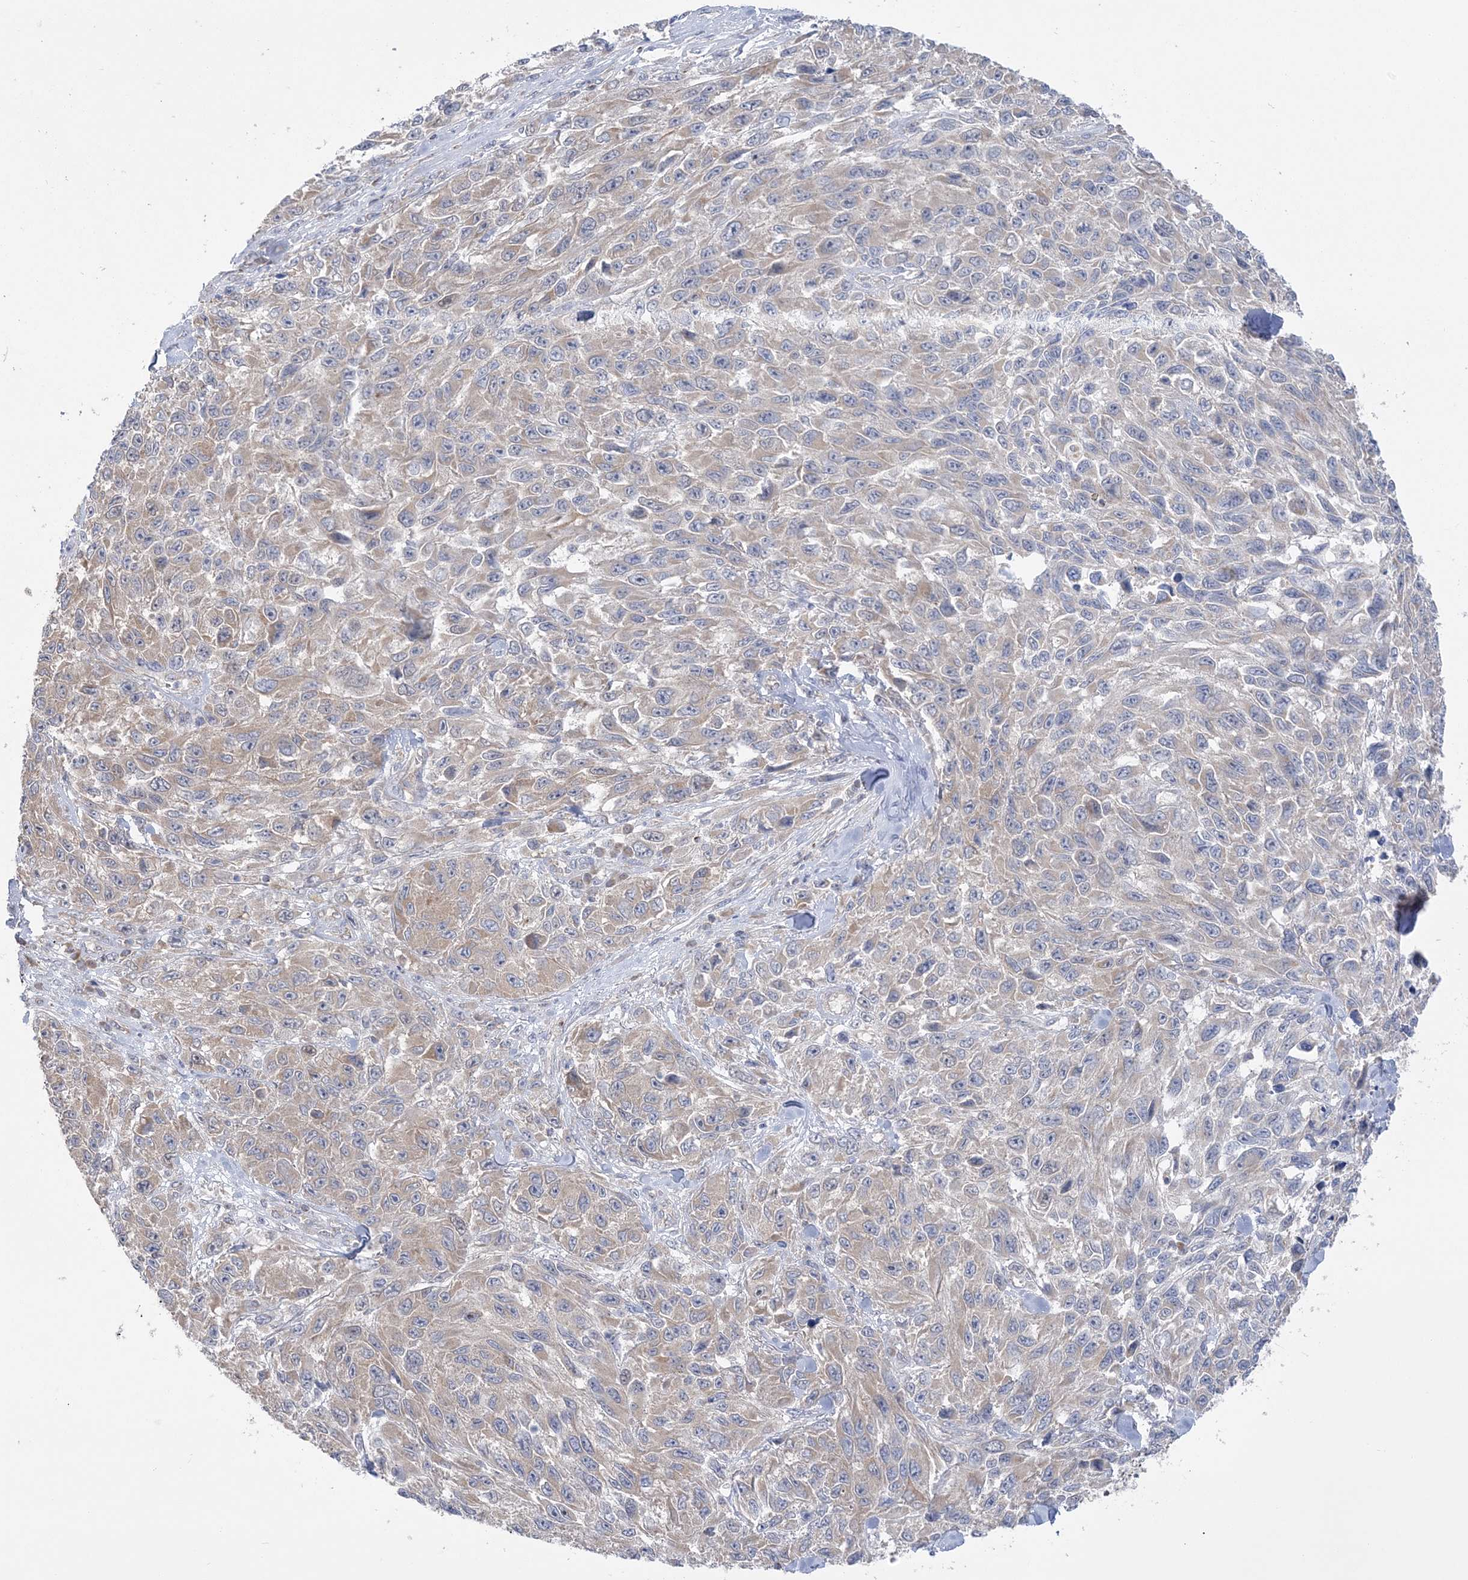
{"staining": {"intensity": "weak", "quantity": "<25%", "location": "cytoplasmic/membranous"}, "tissue": "melanoma", "cell_type": "Tumor cells", "image_type": "cancer", "snomed": [{"axis": "morphology", "description": "Malignant melanoma, NOS"}, {"axis": "topography", "description": "Skin"}], "caption": "The histopathology image displays no staining of tumor cells in melanoma.", "gene": "MMADHC", "patient": {"sex": "female", "age": 96}}